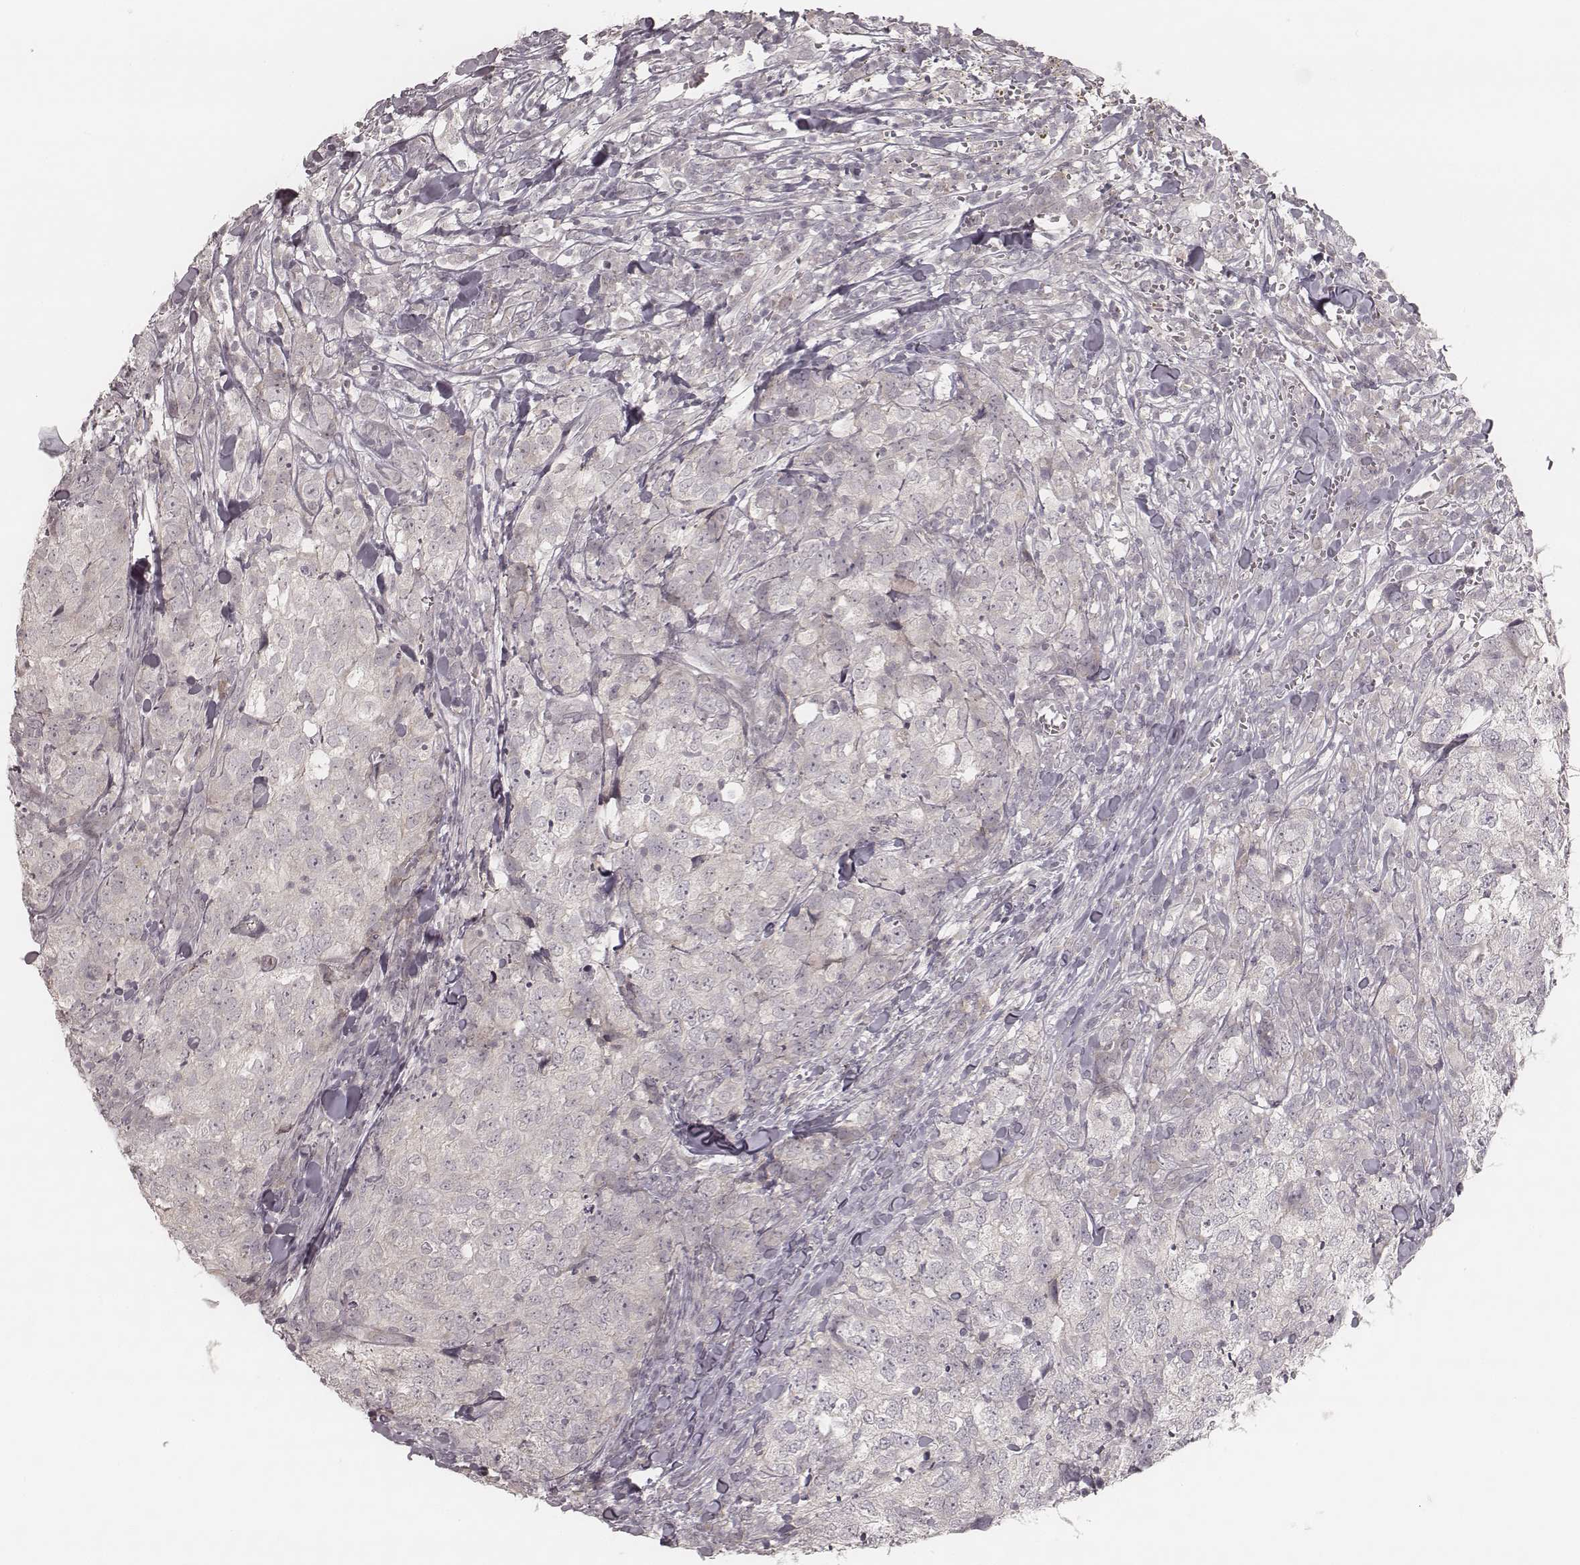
{"staining": {"intensity": "negative", "quantity": "none", "location": "none"}, "tissue": "breast cancer", "cell_type": "Tumor cells", "image_type": "cancer", "snomed": [{"axis": "morphology", "description": "Duct carcinoma"}, {"axis": "topography", "description": "Breast"}], "caption": "A micrograph of human breast cancer (infiltrating ductal carcinoma) is negative for staining in tumor cells.", "gene": "ACACB", "patient": {"sex": "female", "age": 30}}